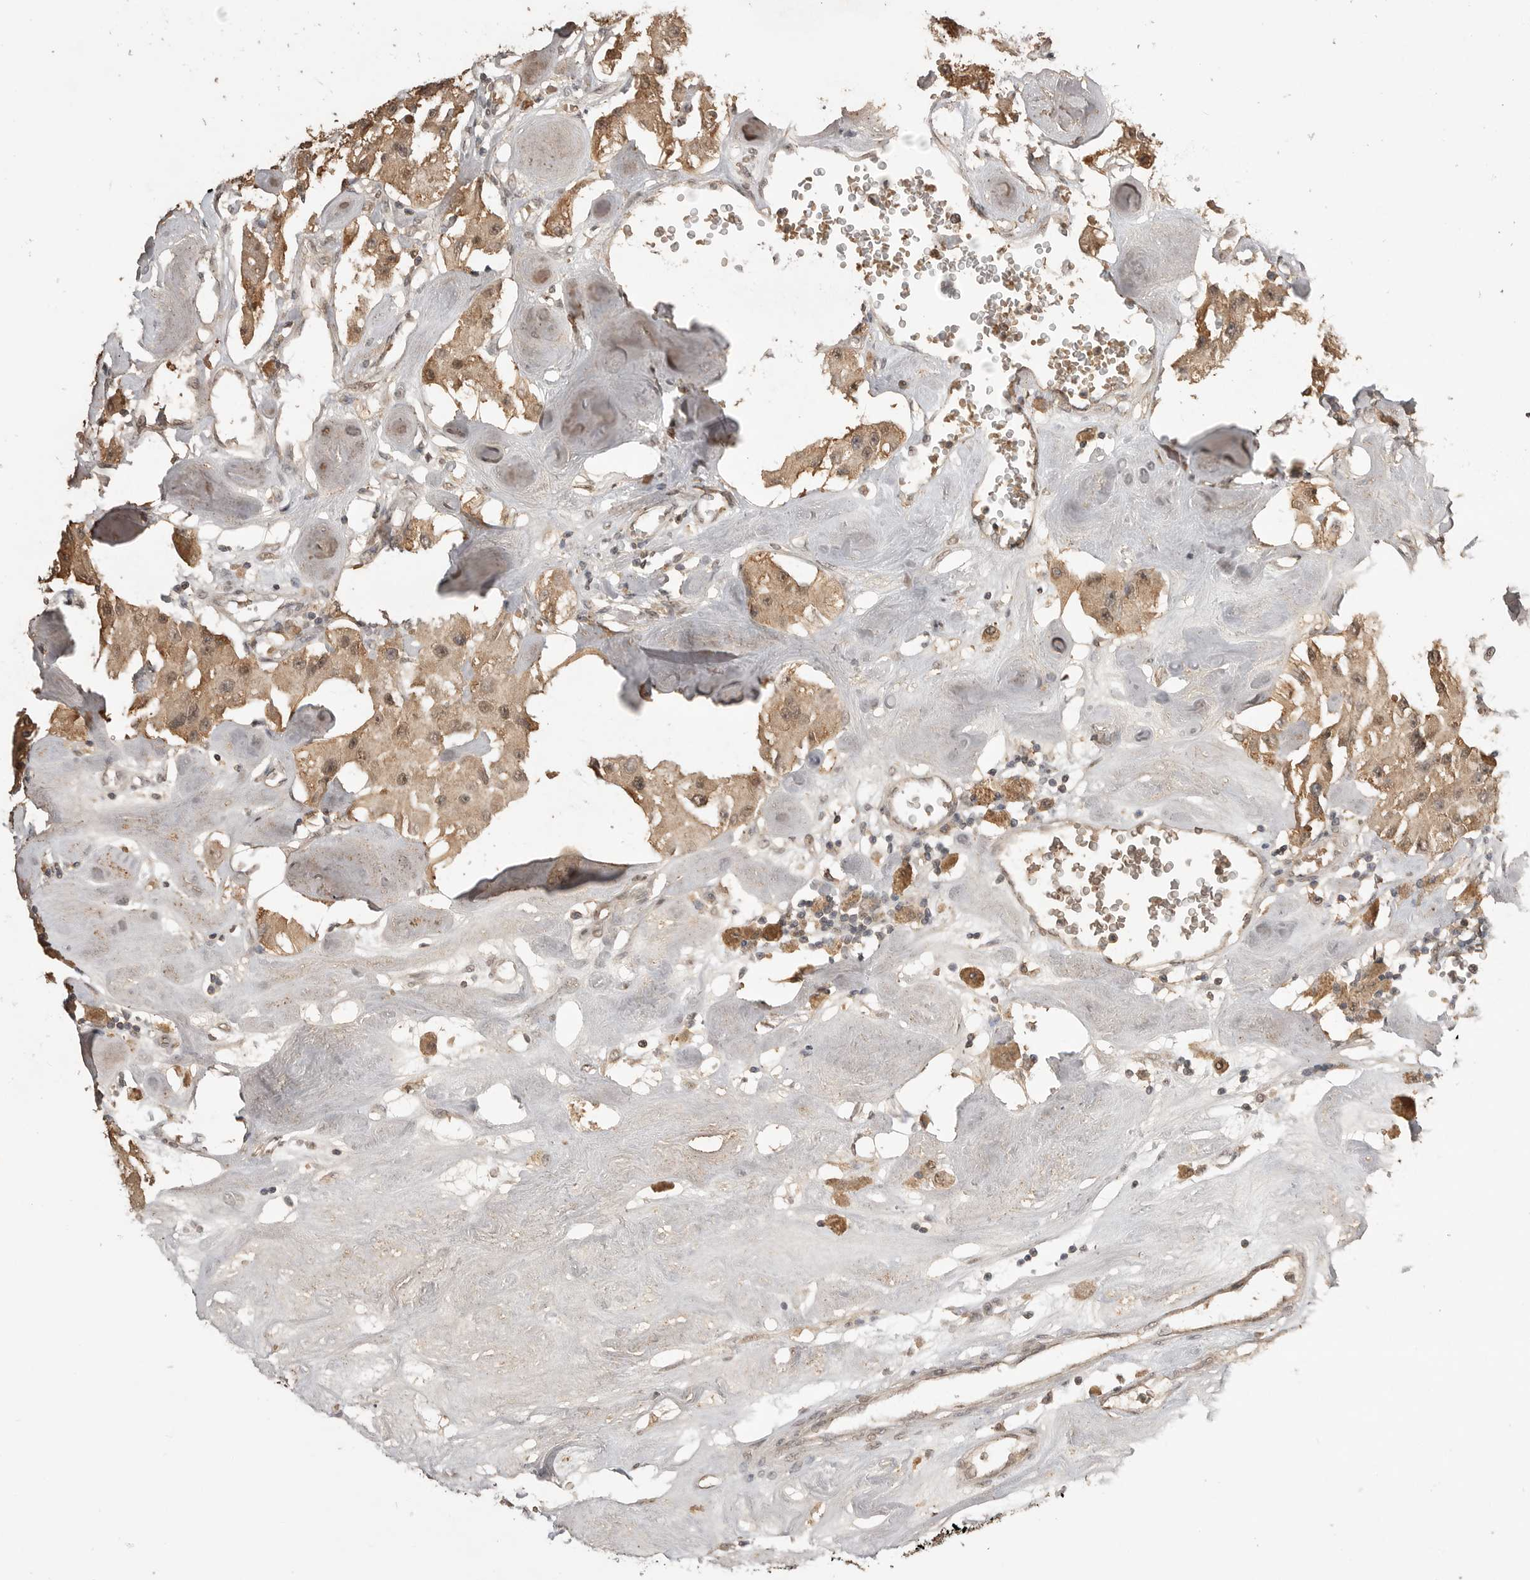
{"staining": {"intensity": "moderate", "quantity": ">75%", "location": "cytoplasmic/membranous"}, "tissue": "carcinoid", "cell_type": "Tumor cells", "image_type": "cancer", "snomed": [{"axis": "morphology", "description": "Carcinoid, malignant, NOS"}, {"axis": "topography", "description": "Pancreas"}], "caption": "Carcinoid tissue exhibits moderate cytoplasmic/membranous staining in about >75% of tumor cells", "gene": "ASPSCR1", "patient": {"sex": "male", "age": 41}}